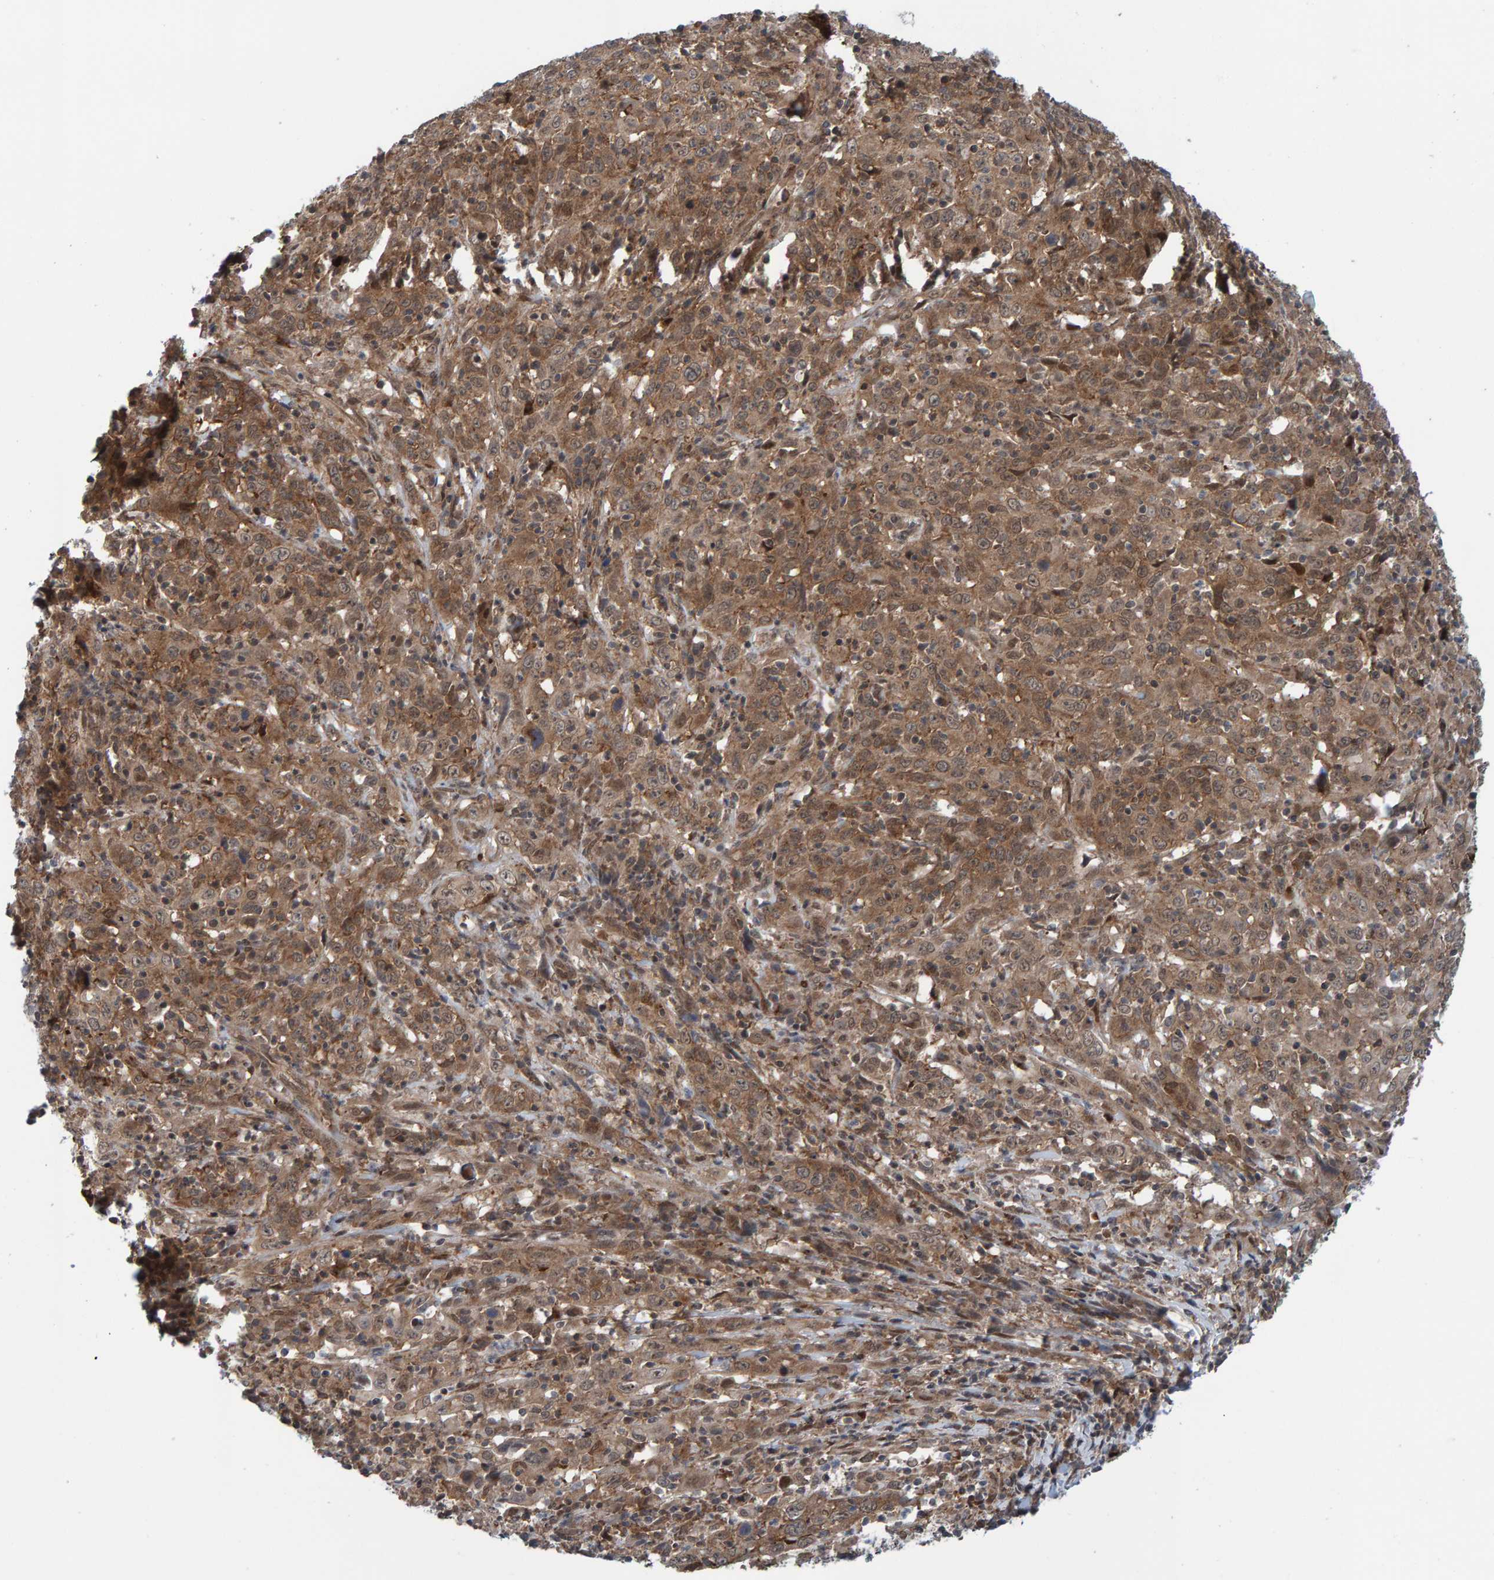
{"staining": {"intensity": "moderate", "quantity": ">75%", "location": "cytoplasmic/membranous"}, "tissue": "cervical cancer", "cell_type": "Tumor cells", "image_type": "cancer", "snomed": [{"axis": "morphology", "description": "Squamous cell carcinoma, NOS"}, {"axis": "topography", "description": "Cervix"}], "caption": "Cervical squamous cell carcinoma stained for a protein displays moderate cytoplasmic/membranous positivity in tumor cells.", "gene": "ZNF366", "patient": {"sex": "female", "age": 46}}